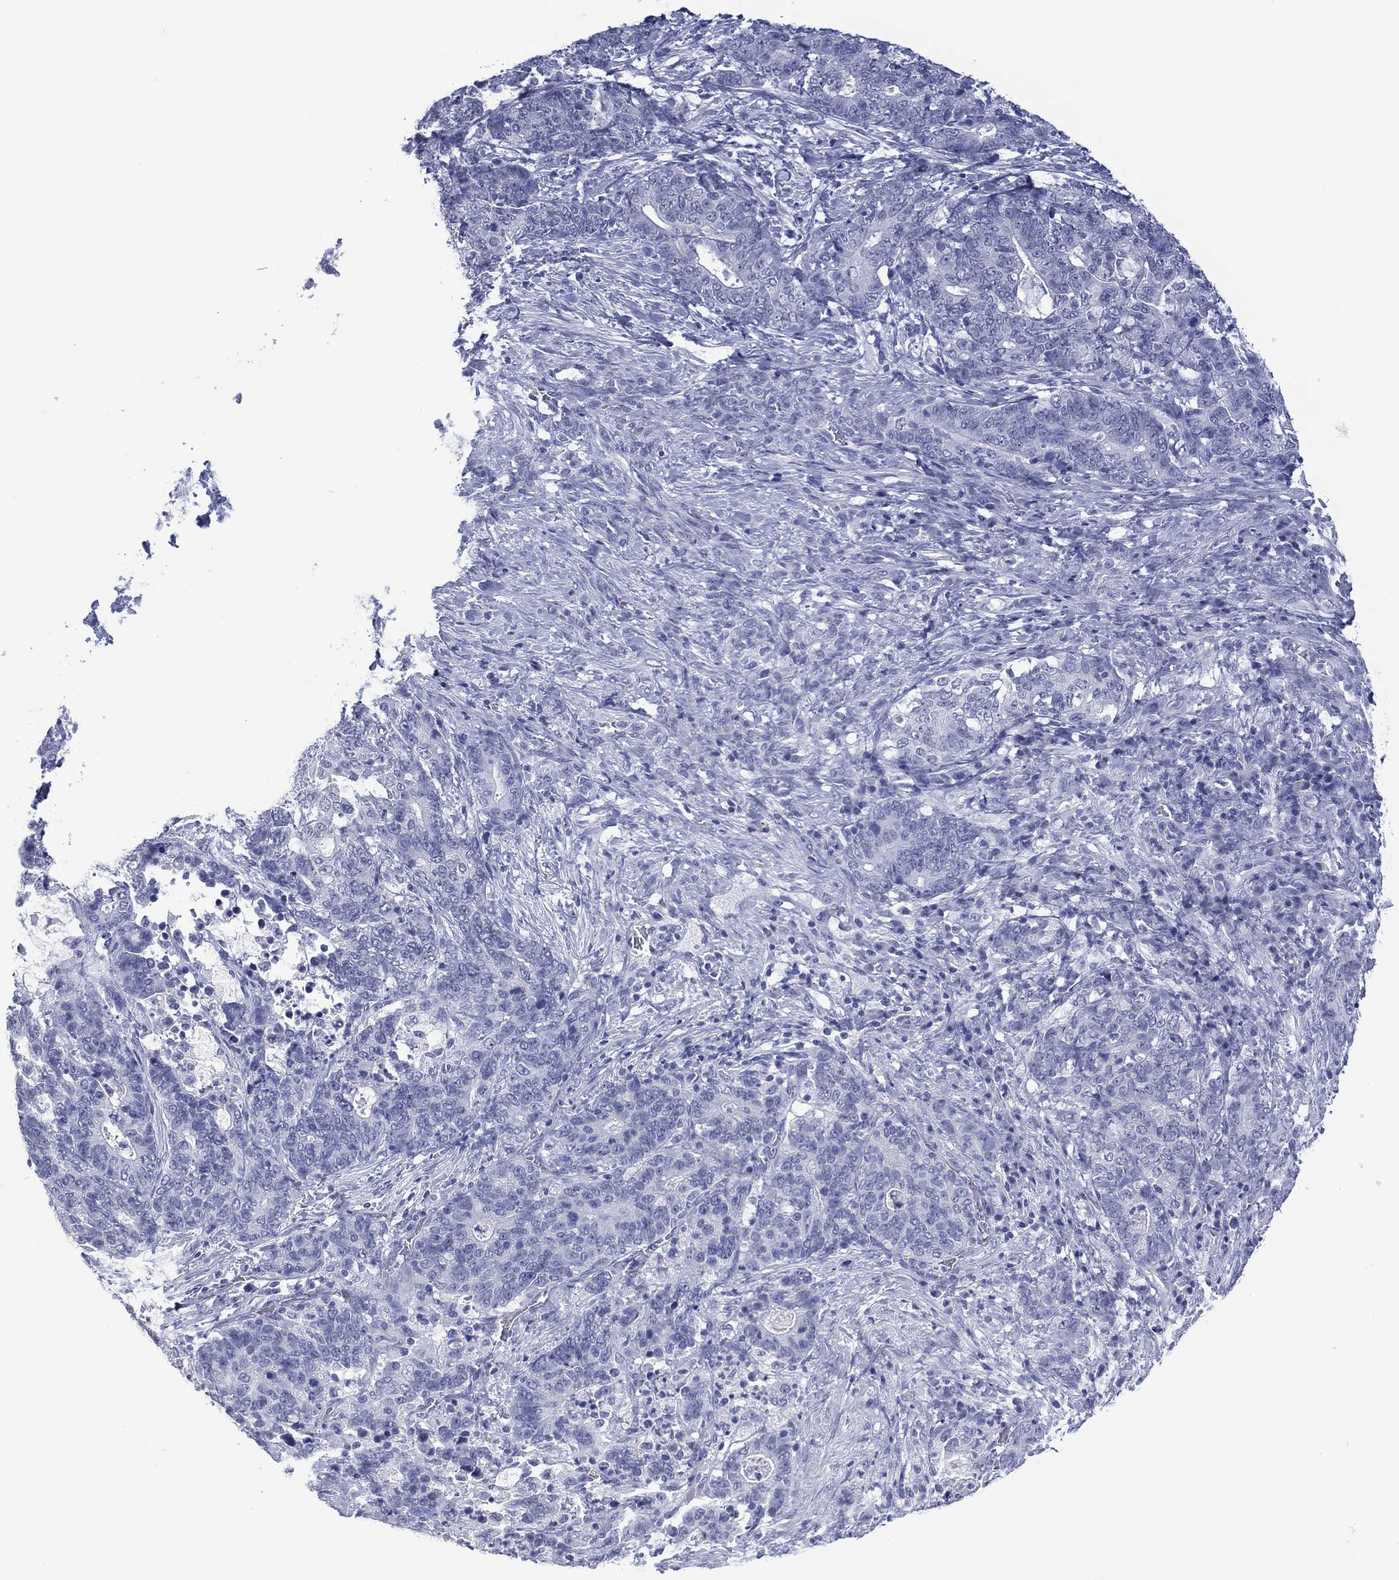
{"staining": {"intensity": "negative", "quantity": "none", "location": "none"}, "tissue": "stomach cancer", "cell_type": "Tumor cells", "image_type": "cancer", "snomed": [{"axis": "morphology", "description": "Normal tissue, NOS"}, {"axis": "morphology", "description": "Adenocarcinoma, NOS"}, {"axis": "topography", "description": "Stomach"}], "caption": "Adenocarcinoma (stomach) stained for a protein using immunohistochemistry (IHC) displays no expression tumor cells.", "gene": "UTF1", "patient": {"sex": "female", "age": 64}}